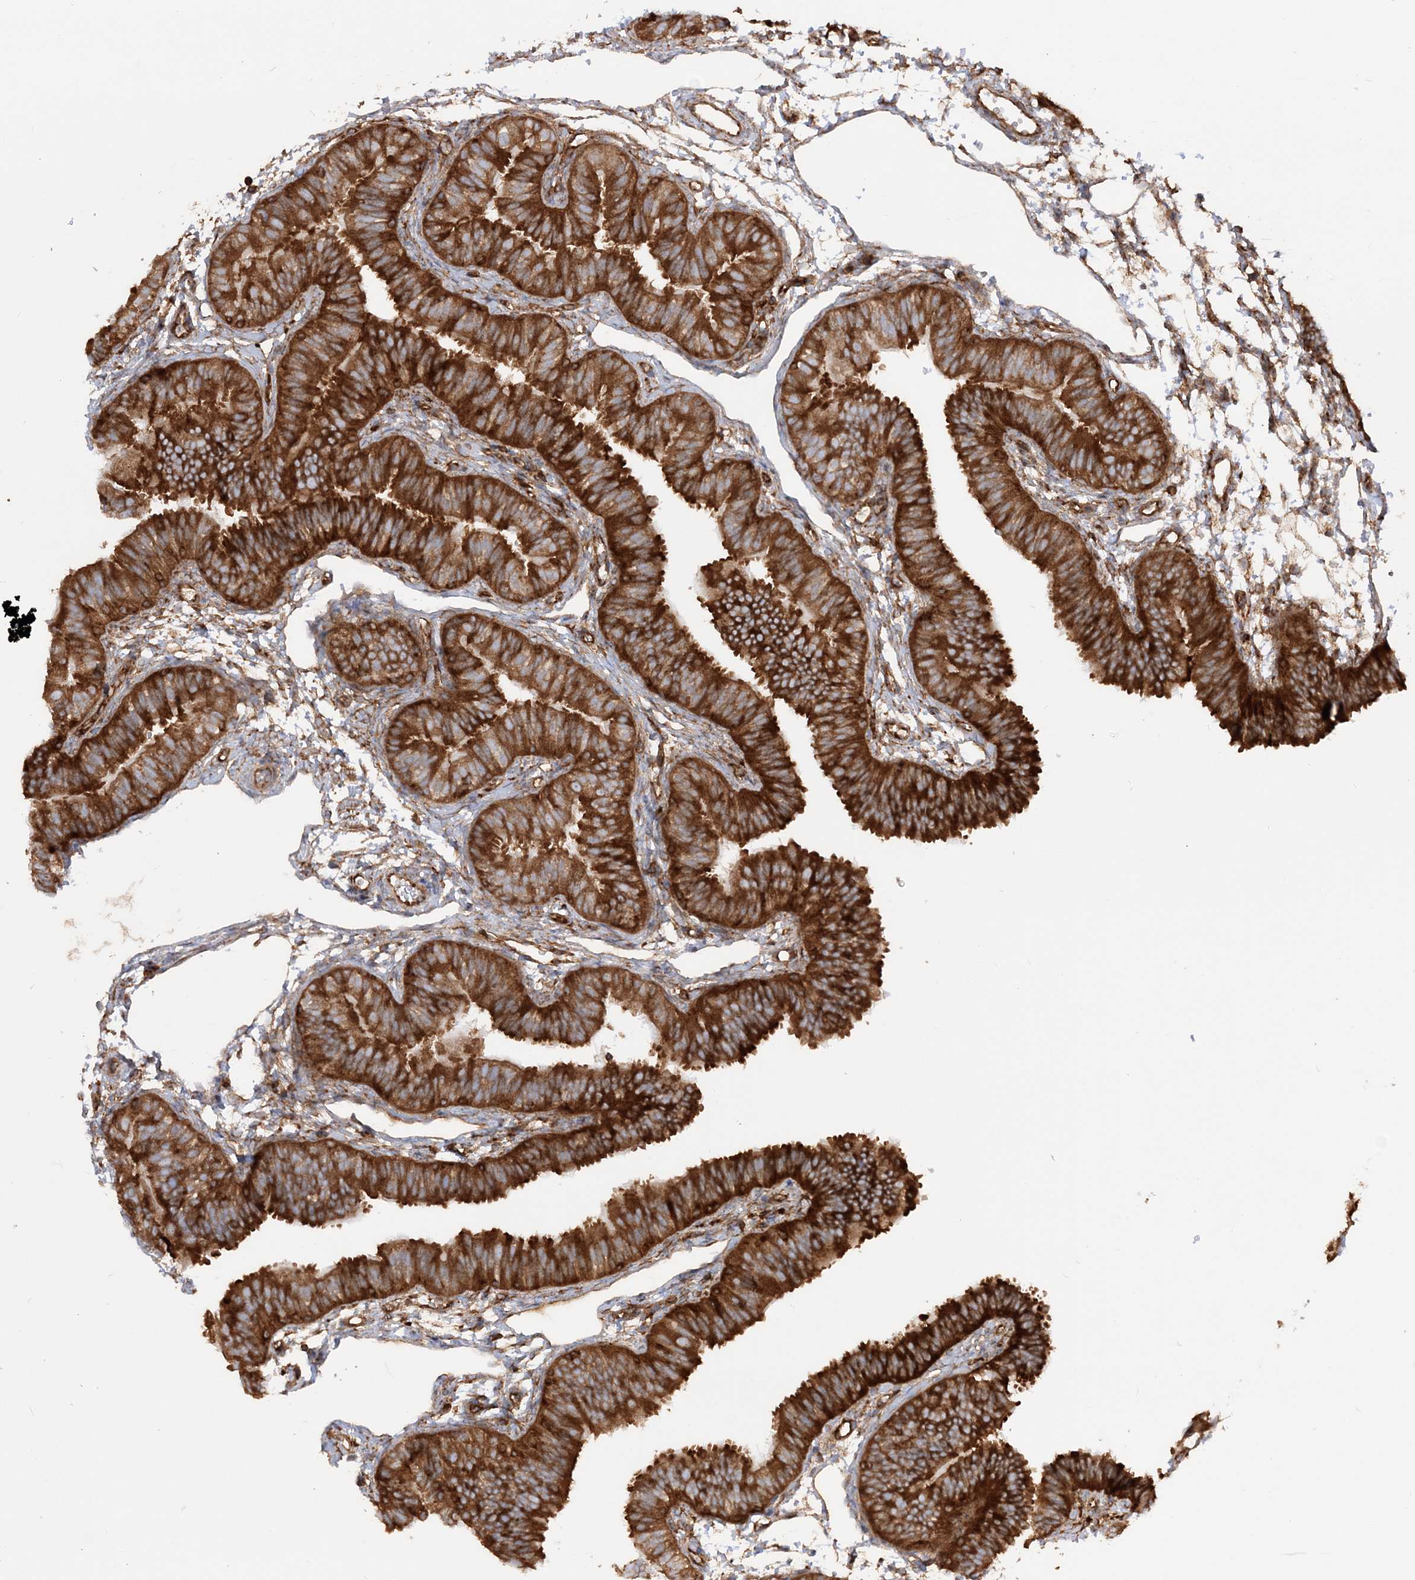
{"staining": {"intensity": "strong", "quantity": ">75%", "location": "cytoplasmic/membranous"}, "tissue": "fallopian tube", "cell_type": "Glandular cells", "image_type": "normal", "snomed": [{"axis": "morphology", "description": "Normal tissue, NOS"}, {"axis": "topography", "description": "Fallopian tube"}], "caption": "This image shows immunohistochemistry (IHC) staining of unremarkable human fallopian tube, with high strong cytoplasmic/membranous expression in about >75% of glandular cells.", "gene": "TBC1D5", "patient": {"sex": "female", "age": 35}}